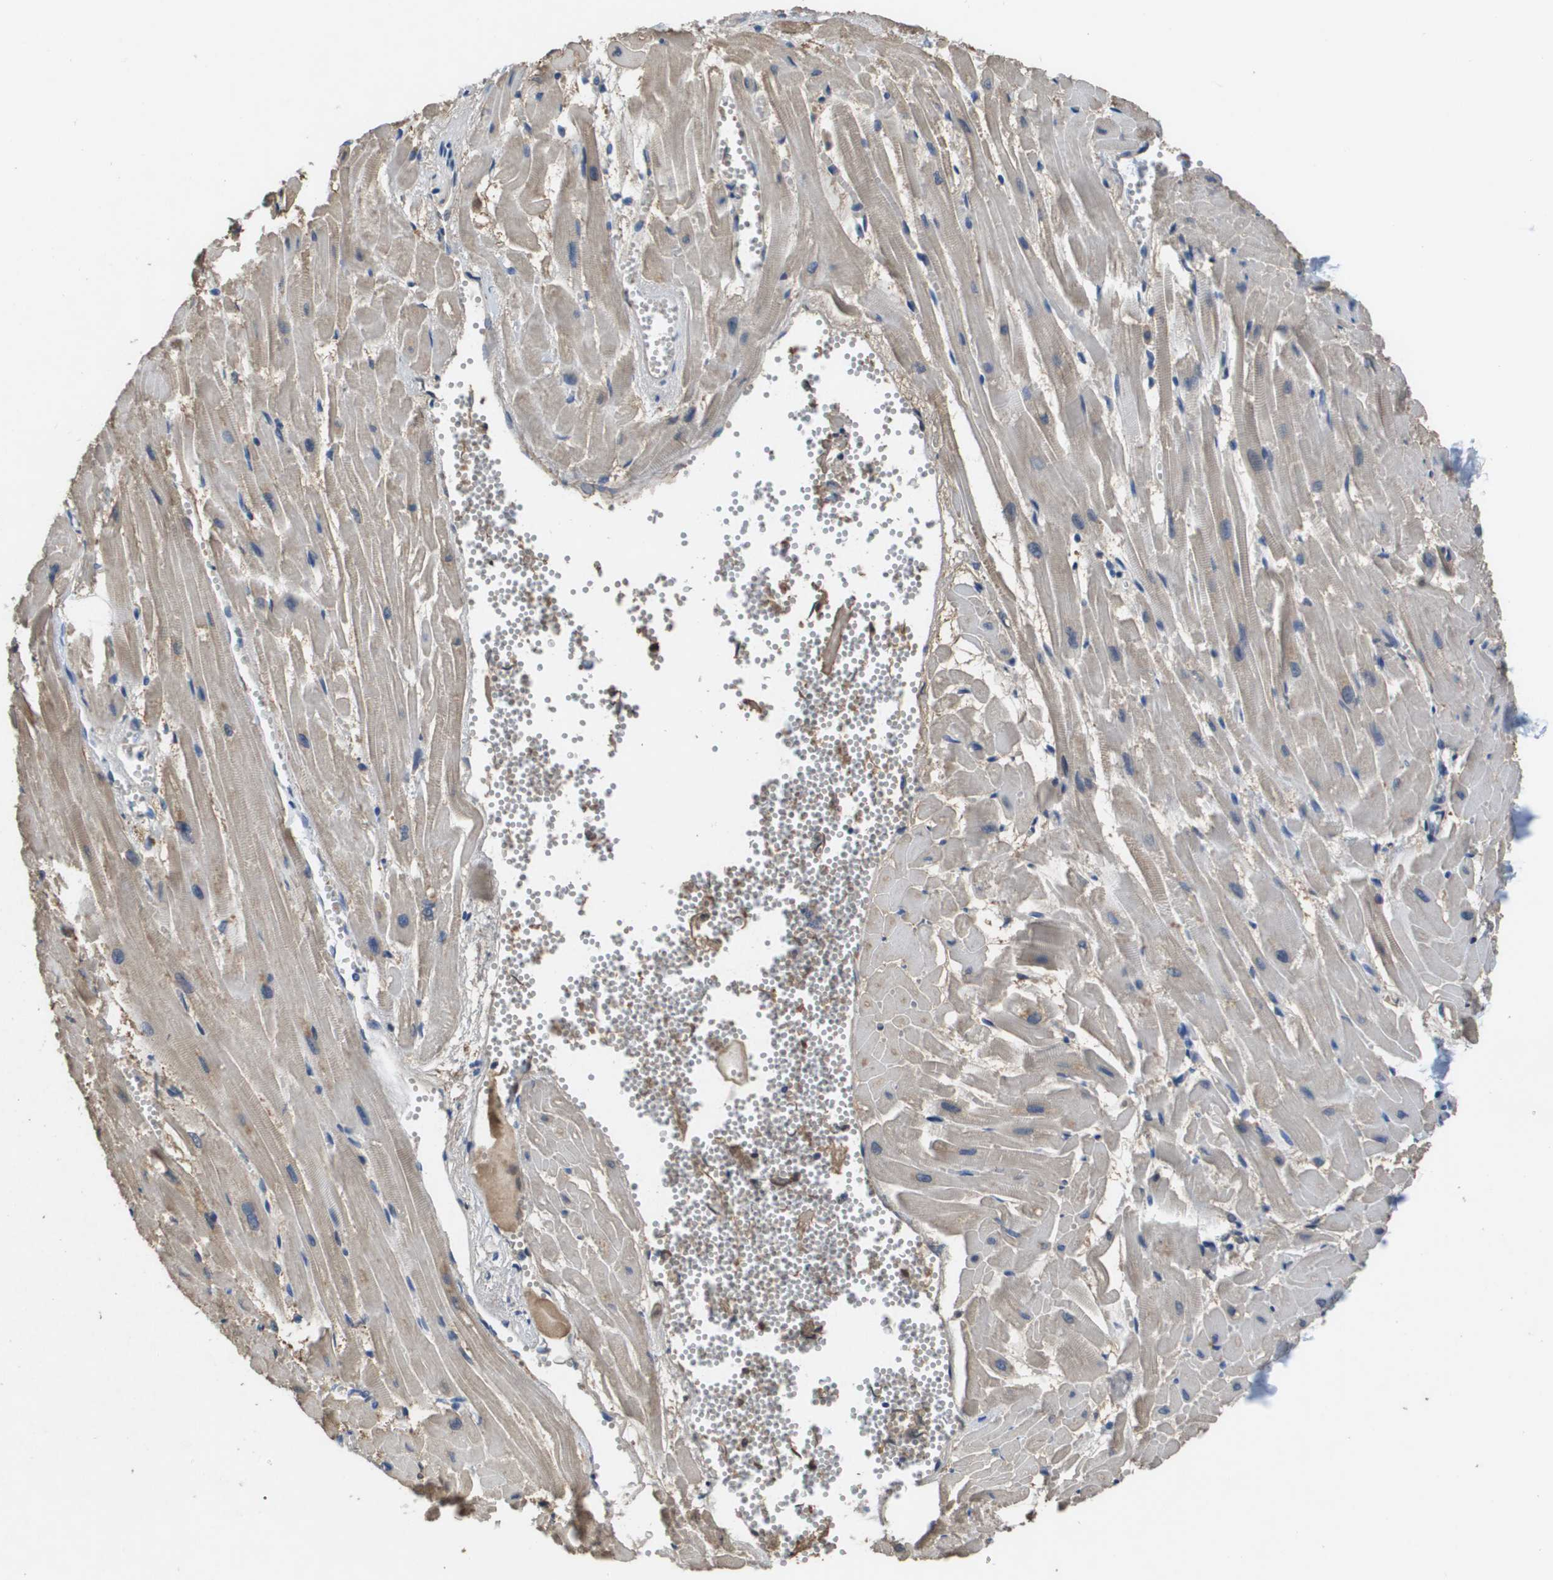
{"staining": {"intensity": "weak", "quantity": ">75%", "location": "cytoplasmic/membranous"}, "tissue": "heart muscle", "cell_type": "Cardiomyocytes", "image_type": "normal", "snomed": [{"axis": "morphology", "description": "Normal tissue, NOS"}, {"axis": "topography", "description": "Heart"}], "caption": "Heart muscle stained with a brown dye reveals weak cytoplasmic/membranous positive positivity in approximately >75% of cardiomyocytes.", "gene": "NCS1", "patient": {"sex": "female", "age": 19}}